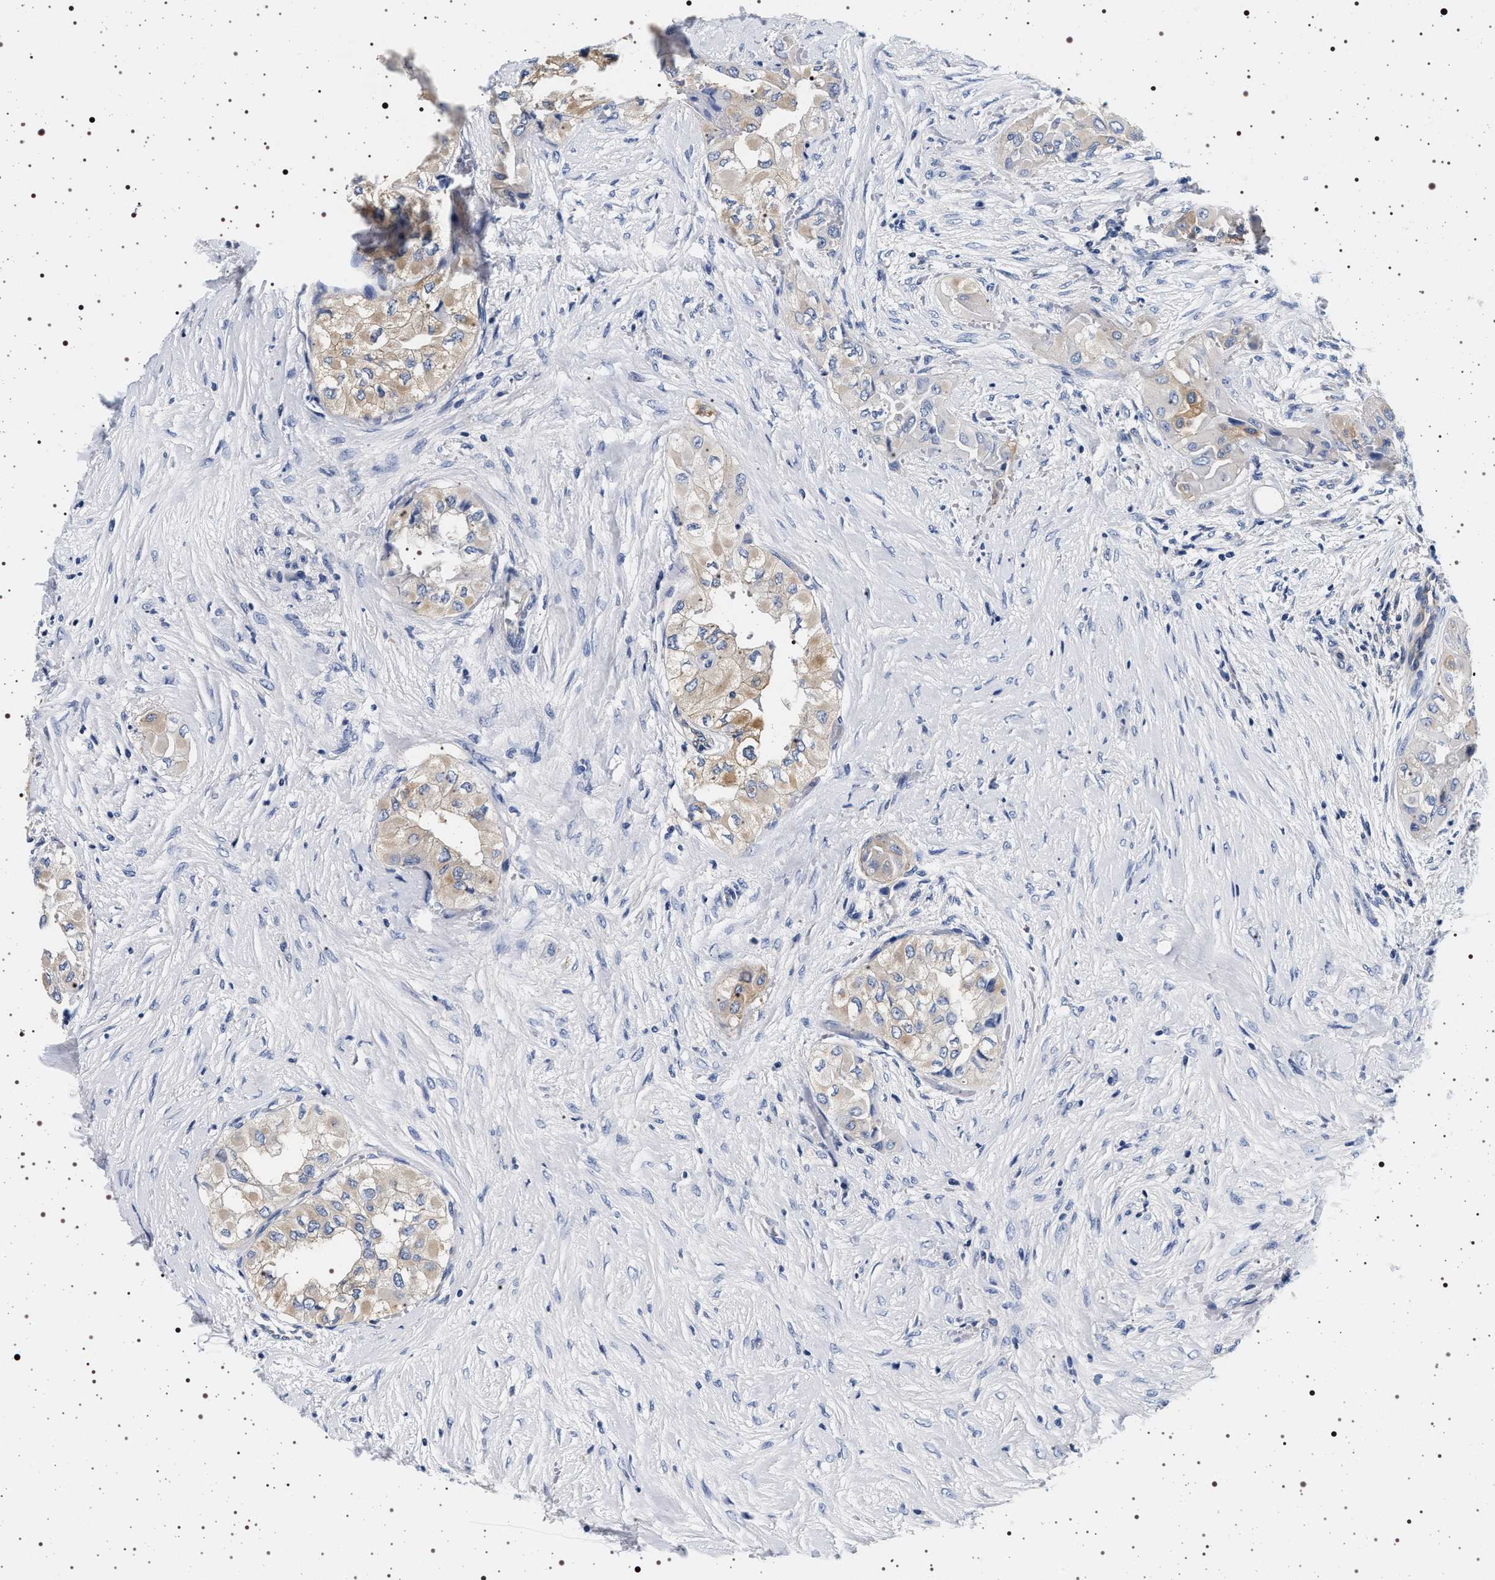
{"staining": {"intensity": "weak", "quantity": ">75%", "location": "cytoplasmic/membranous"}, "tissue": "thyroid cancer", "cell_type": "Tumor cells", "image_type": "cancer", "snomed": [{"axis": "morphology", "description": "Papillary adenocarcinoma, NOS"}, {"axis": "topography", "description": "Thyroid gland"}], "caption": "Thyroid papillary adenocarcinoma tissue exhibits weak cytoplasmic/membranous positivity in approximately >75% of tumor cells, visualized by immunohistochemistry.", "gene": "HSD17B1", "patient": {"sex": "female", "age": 59}}